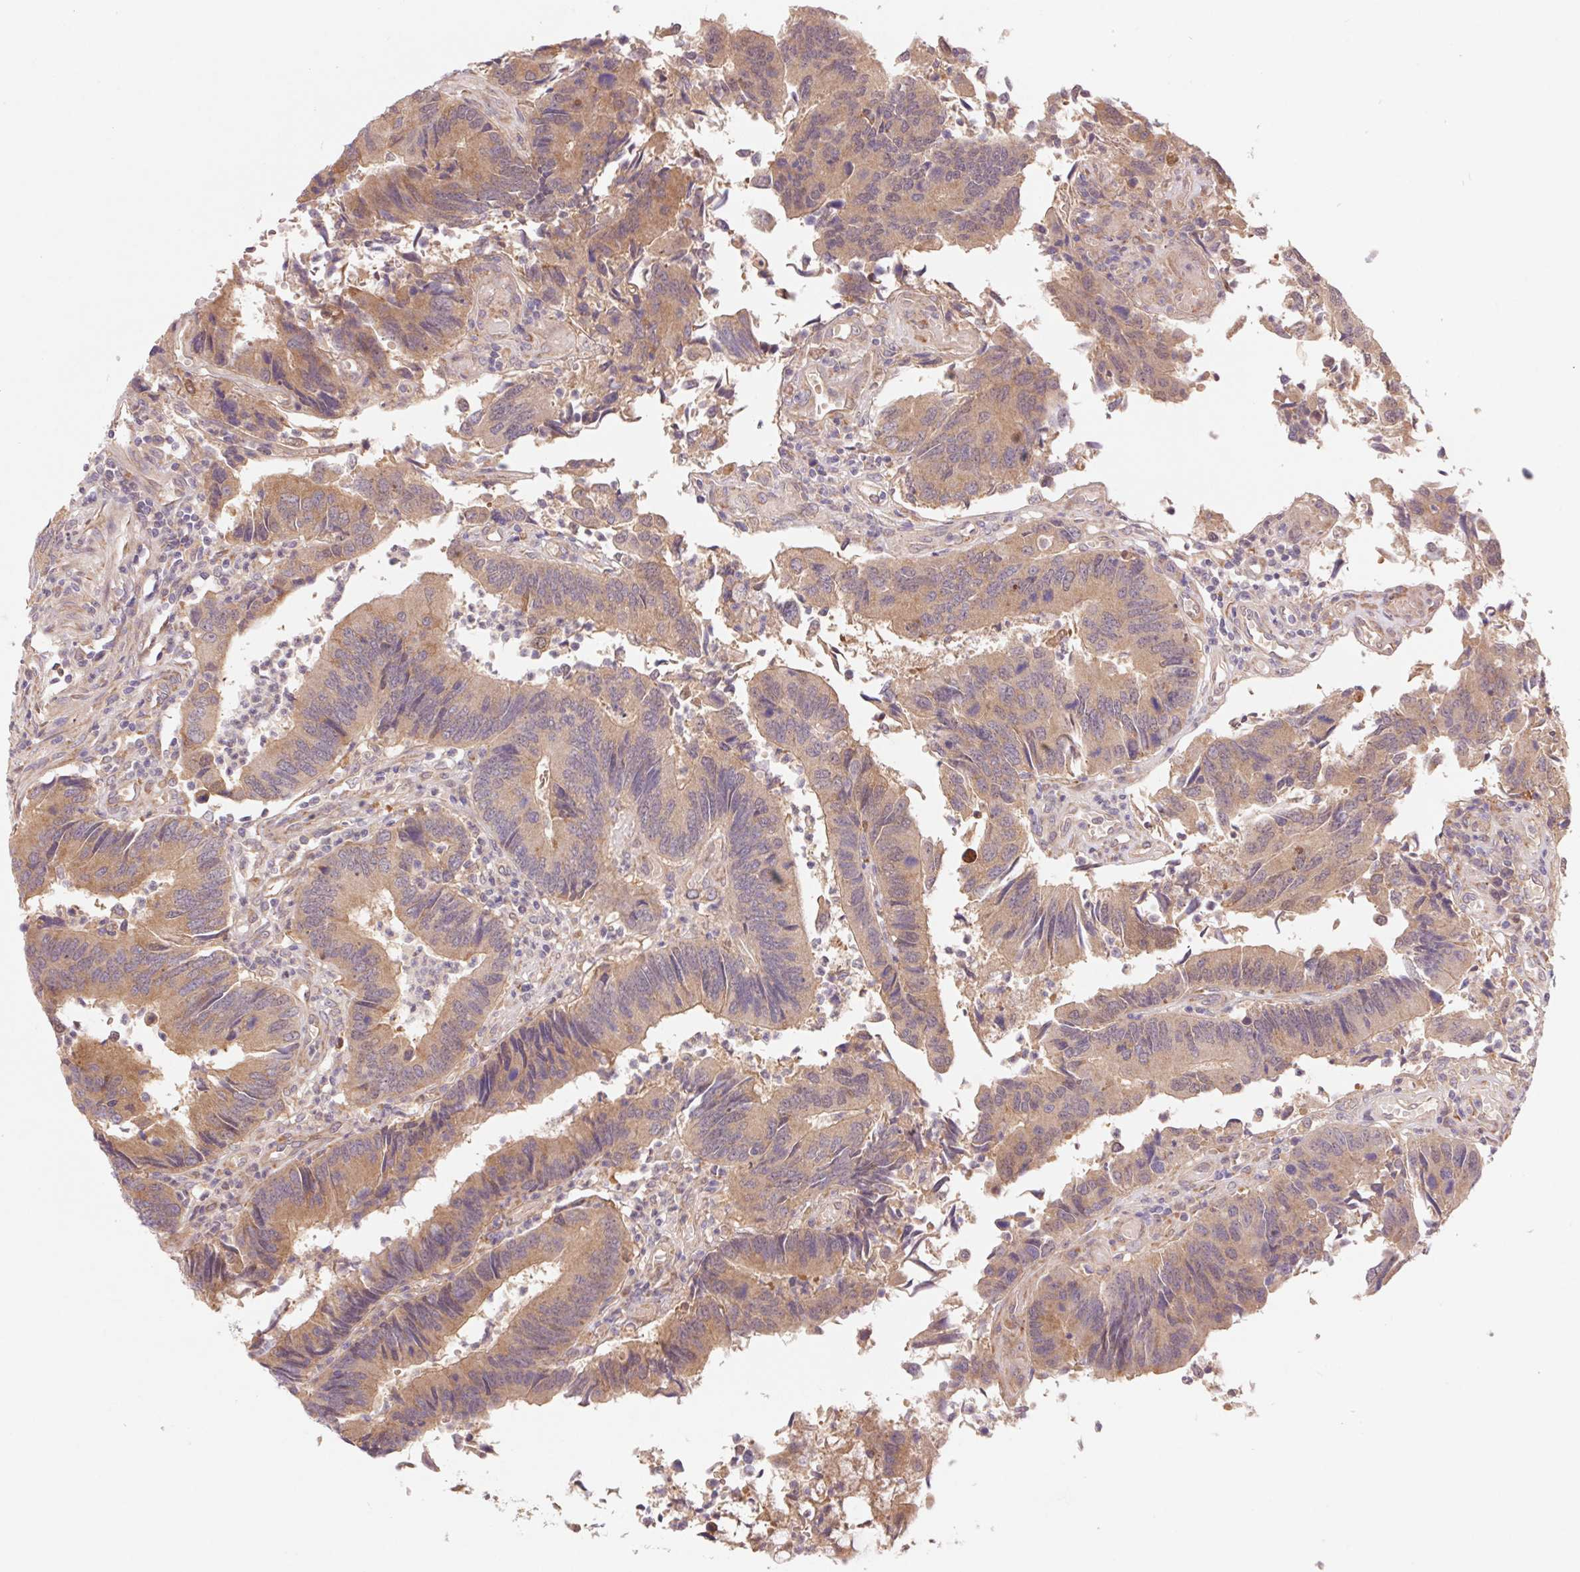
{"staining": {"intensity": "weak", "quantity": ">75%", "location": "cytoplasmic/membranous"}, "tissue": "colorectal cancer", "cell_type": "Tumor cells", "image_type": "cancer", "snomed": [{"axis": "morphology", "description": "Adenocarcinoma, NOS"}, {"axis": "topography", "description": "Colon"}], "caption": "Adenocarcinoma (colorectal) stained with DAB (3,3'-diaminobenzidine) IHC reveals low levels of weak cytoplasmic/membranous expression in about >75% of tumor cells. The staining was performed using DAB, with brown indicating positive protein expression. Nuclei are stained blue with hematoxylin.", "gene": "RRM1", "patient": {"sex": "female", "age": 67}}